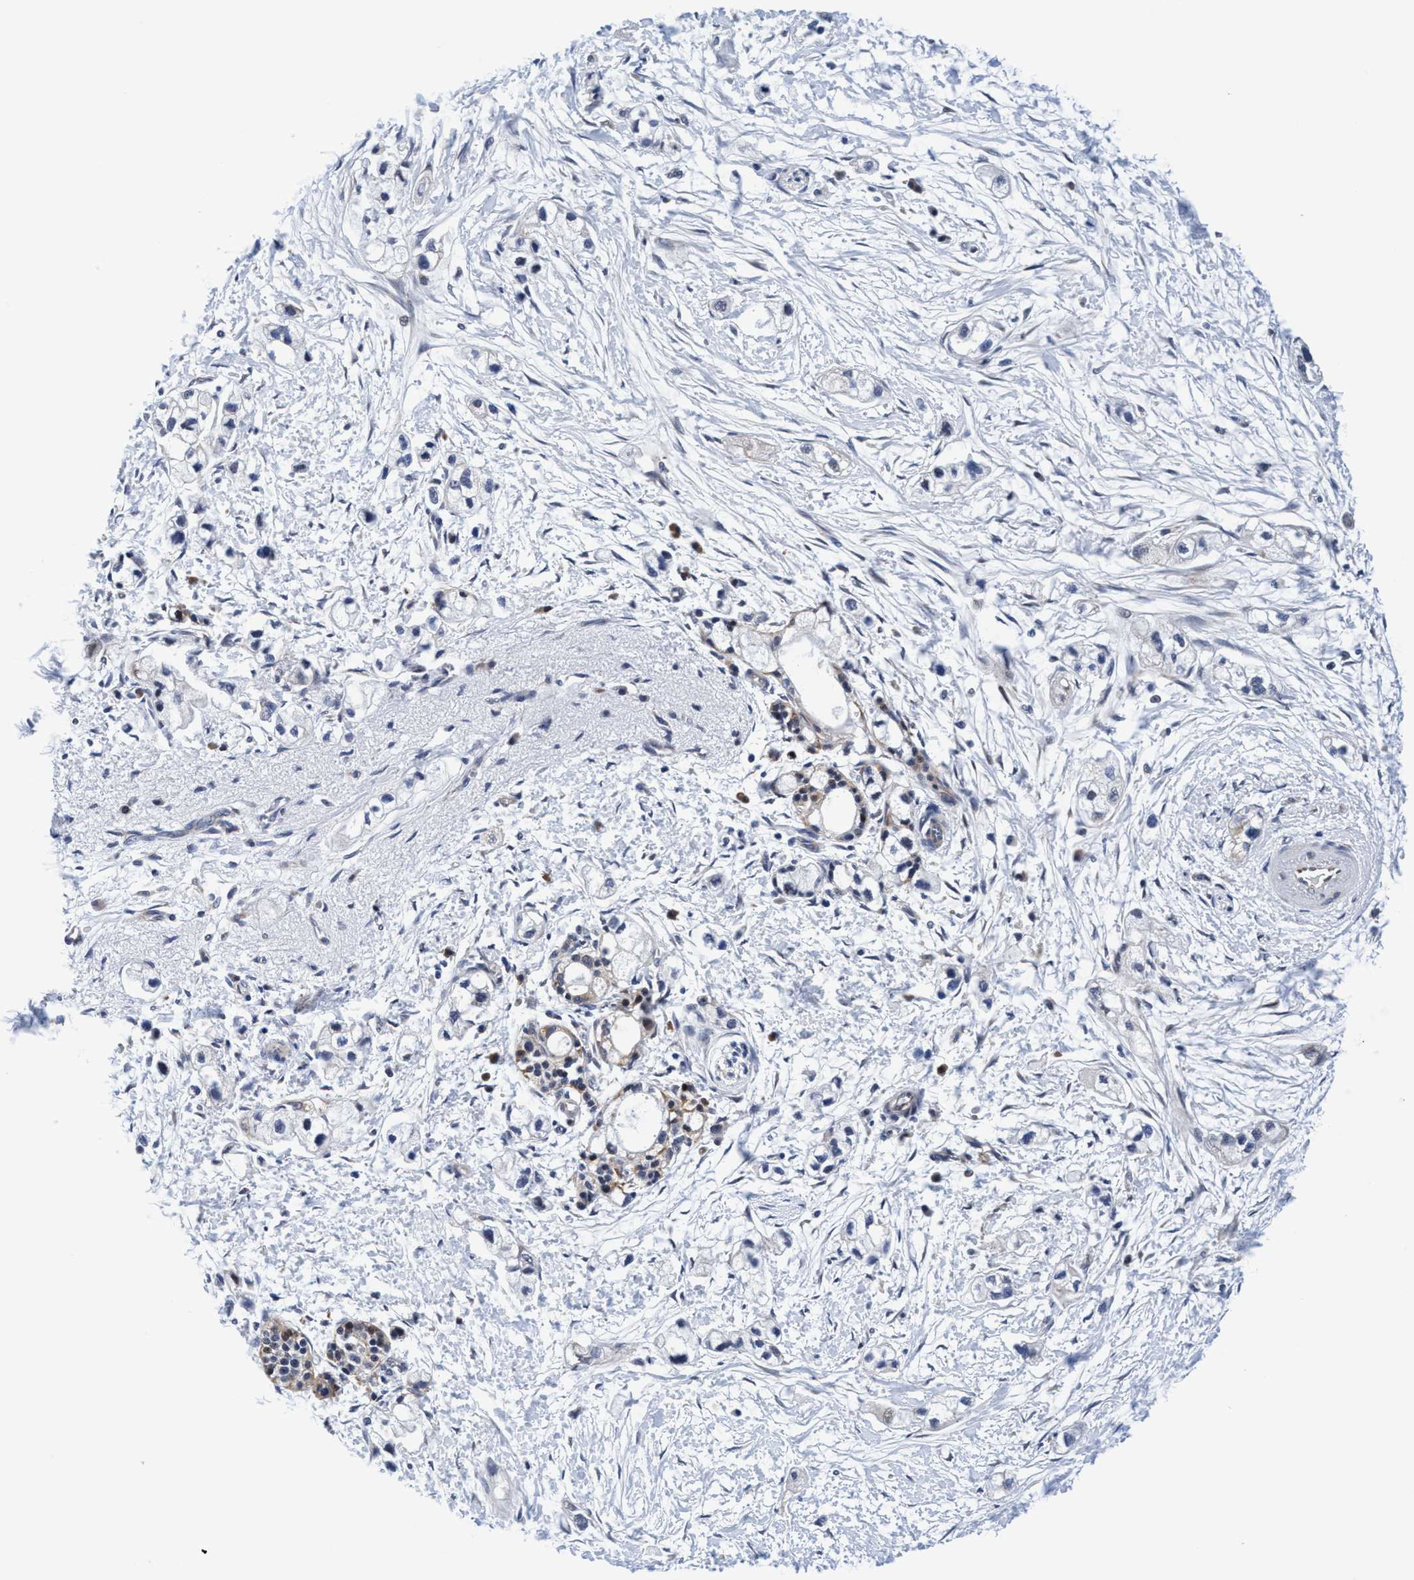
{"staining": {"intensity": "negative", "quantity": "none", "location": "none"}, "tissue": "pancreatic cancer", "cell_type": "Tumor cells", "image_type": "cancer", "snomed": [{"axis": "morphology", "description": "Adenocarcinoma, NOS"}, {"axis": "topography", "description": "Pancreas"}], "caption": "Immunohistochemistry micrograph of neoplastic tissue: human pancreatic cancer (adenocarcinoma) stained with DAB demonstrates no significant protein positivity in tumor cells.", "gene": "AGAP2", "patient": {"sex": "male", "age": 74}}